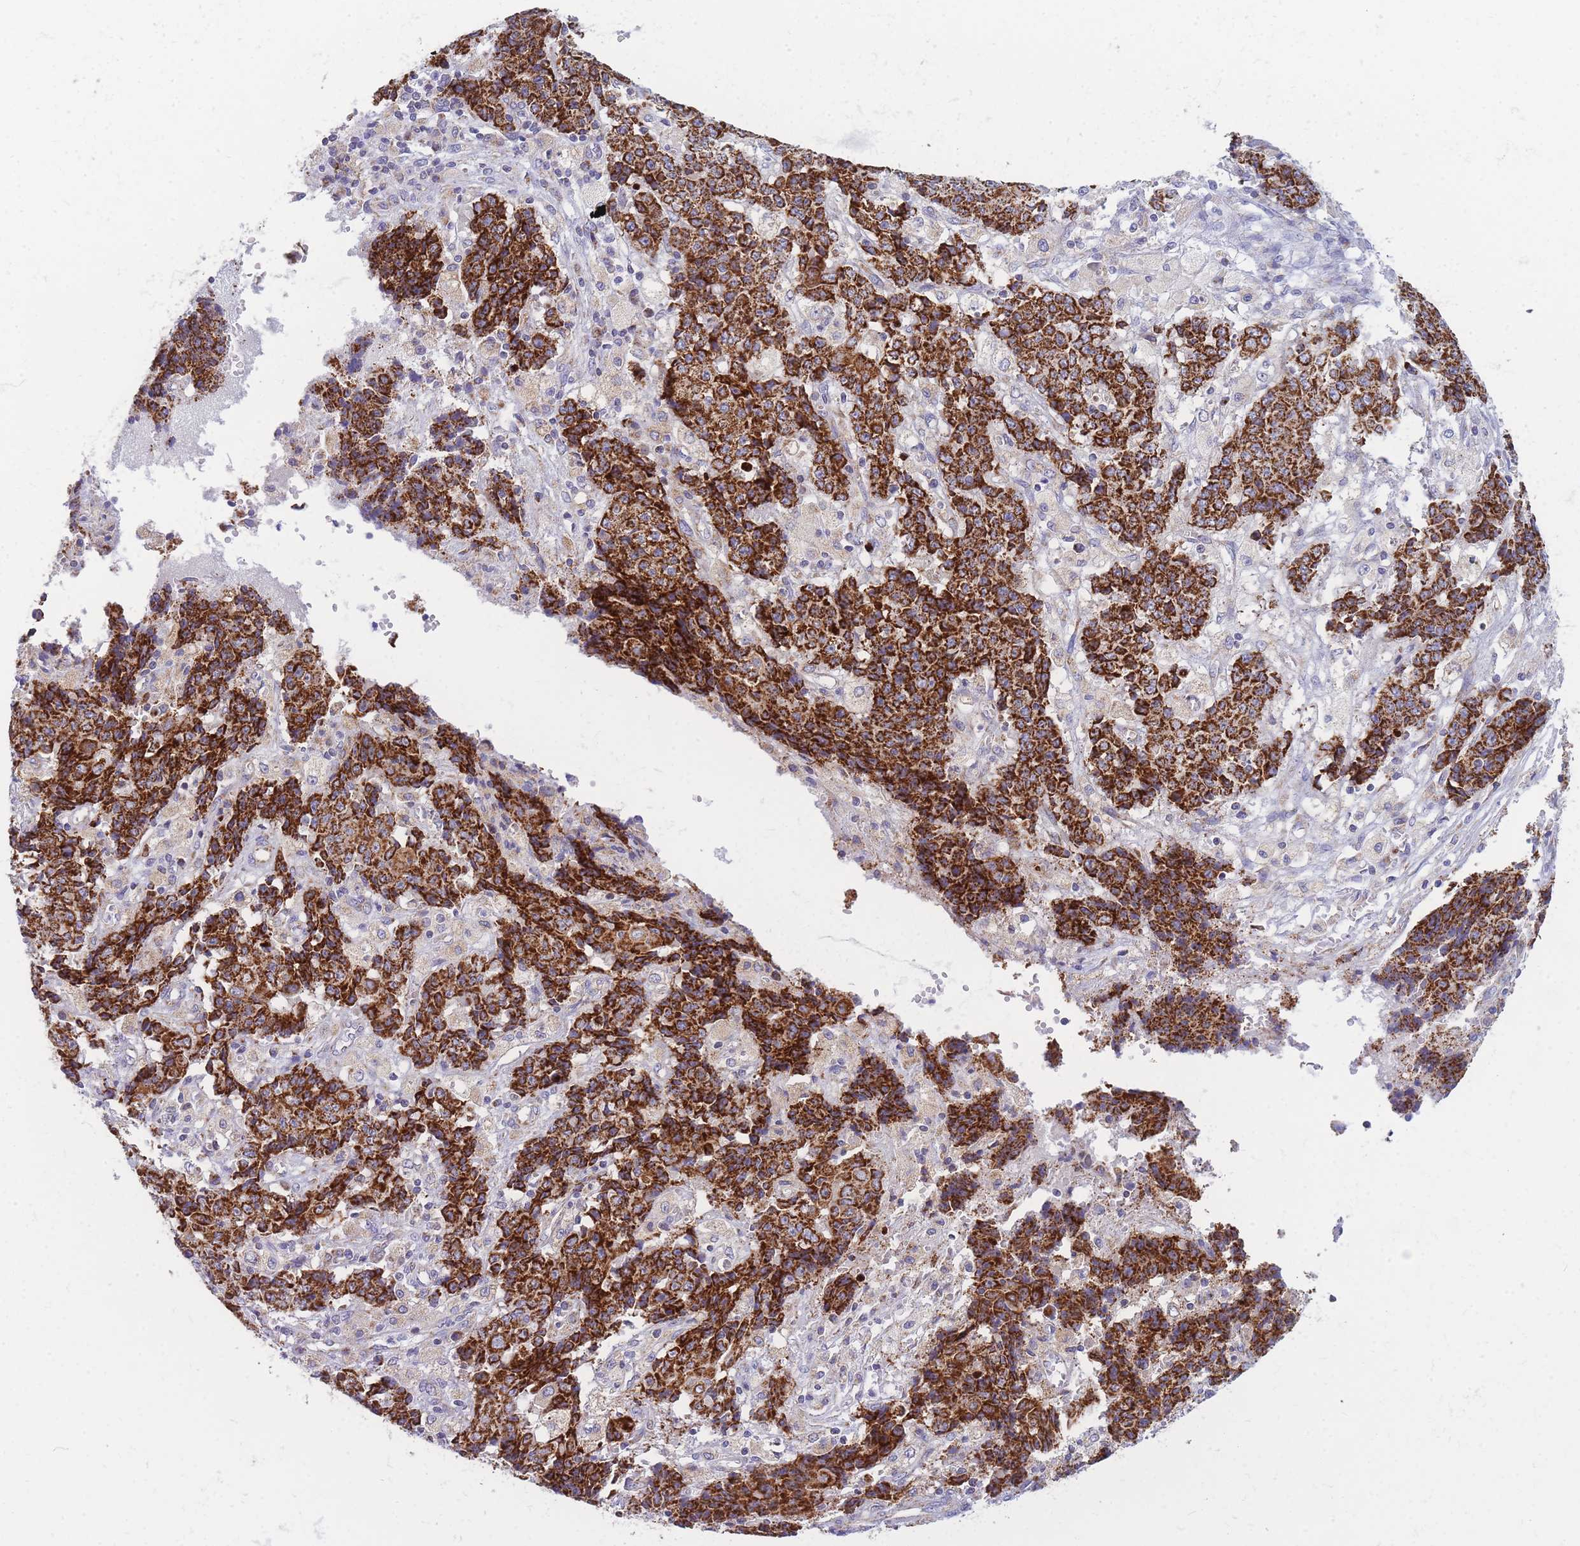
{"staining": {"intensity": "strong", "quantity": ">75%", "location": "cytoplasmic/membranous"}, "tissue": "ovarian cancer", "cell_type": "Tumor cells", "image_type": "cancer", "snomed": [{"axis": "morphology", "description": "Carcinoma, endometroid"}, {"axis": "topography", "description": "Ovary"}], "caption": "DAB (3,3'-diaminobenzidine) immunohistochemical staining of human ovarian endometroid carcinoma exhibits strong cytoplasmic/membranous protein staining in about >75% of tumor cells.", "gene": "MRPS11", "patient": {"sex": "female", "age": 42}}